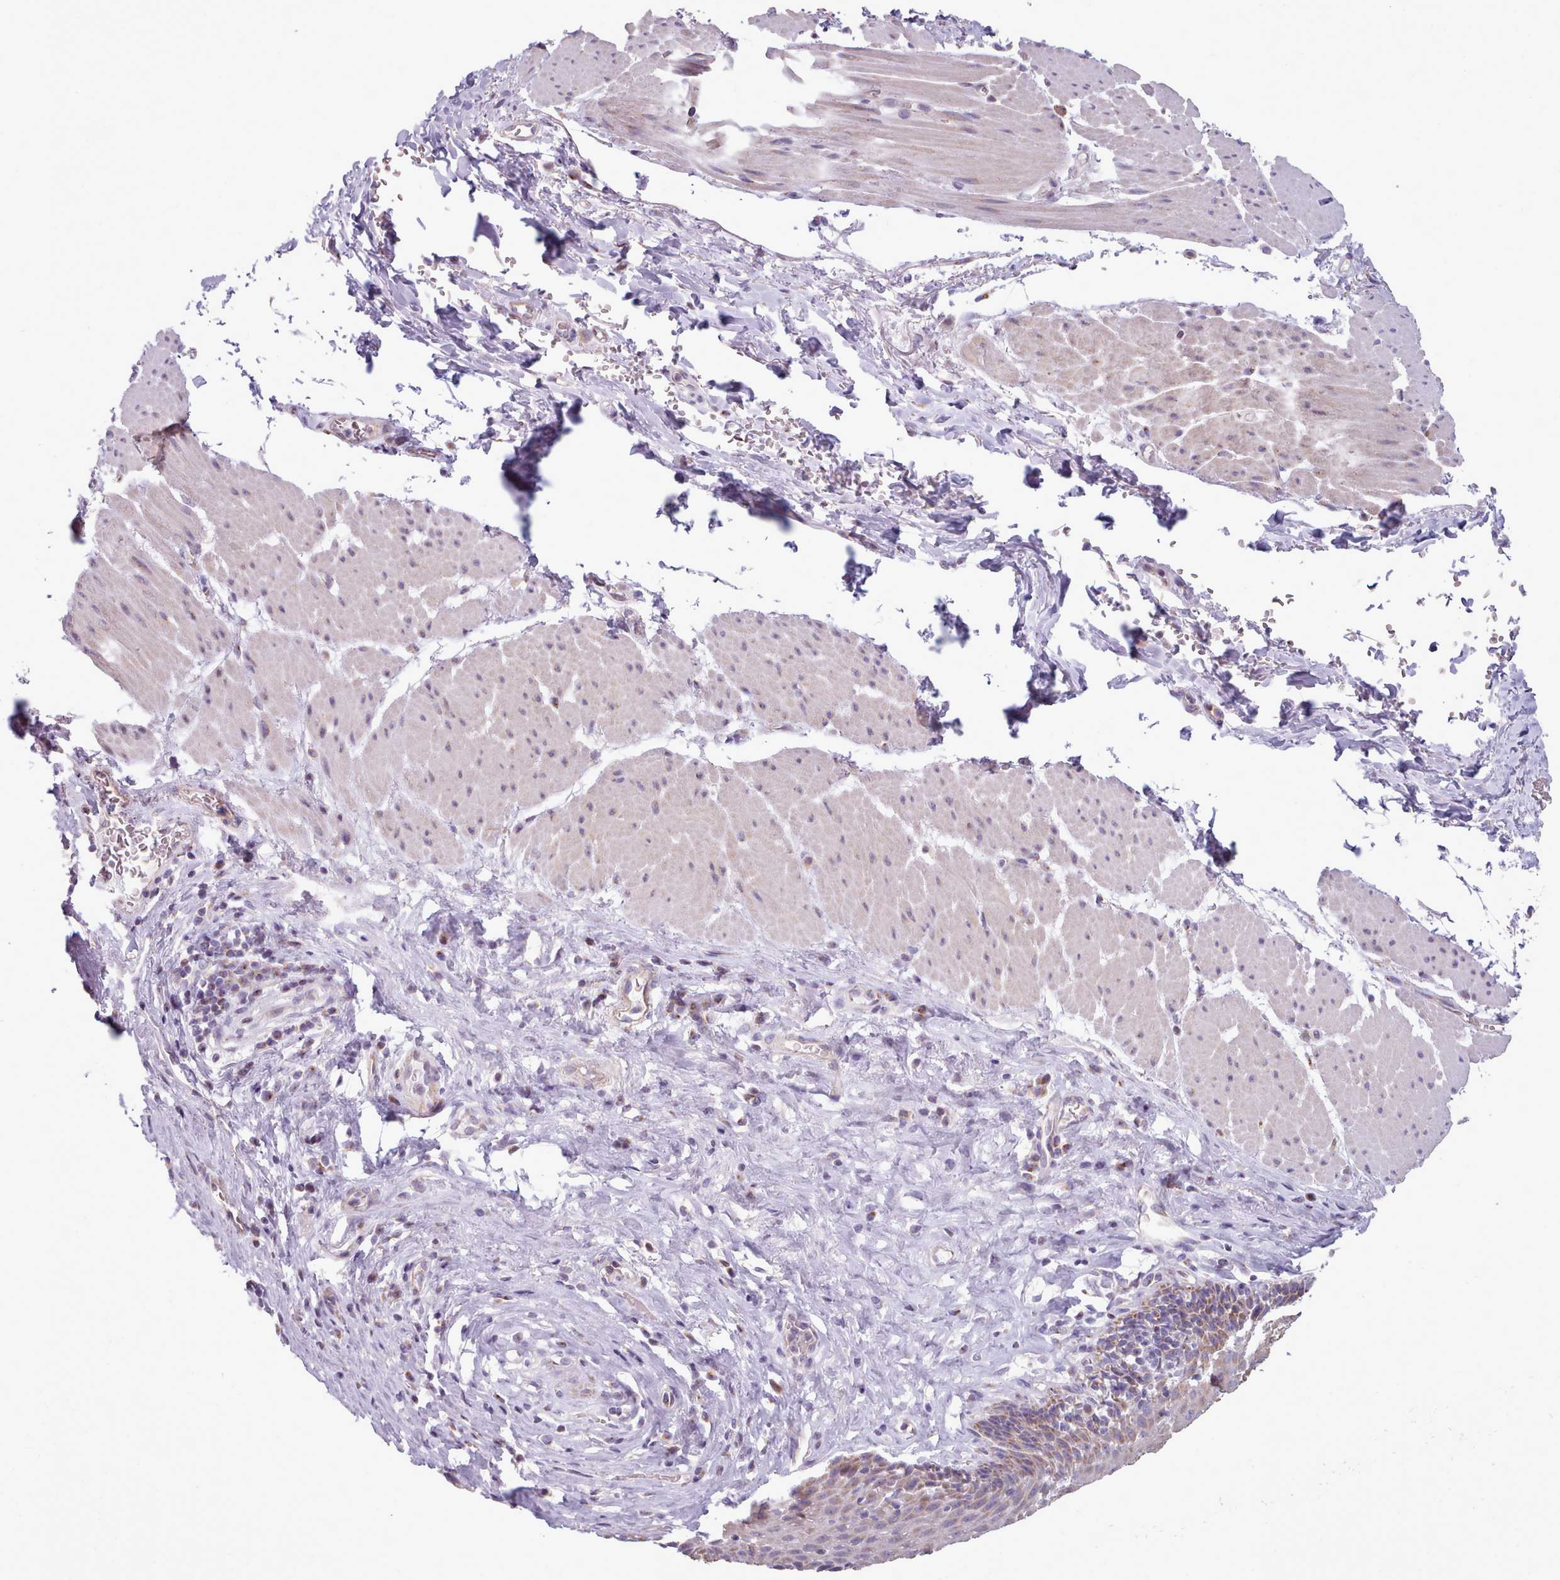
{"staining": {"intensity": "moderate", "quantity": "<25%", "location": "cytoplasmic/membranous,nuclear"}, "tissue": "esophagus", "cell_type": "Squamous epithelial cells", "image_type": "normal", "snomed": [{"axis": "morphology", "description": "Normal tissue, NOS"}, {"axis": "topography", "description": "Esophagus"}], "caption": "Immunohistochemical staining of unremarkable esophagus demonstrates moderate cytoplasmic/membranous,nuclear protein expression in approximately <25% of squamous epithelial cells.", "gene": "SLC52A3", "patient": {"sex": "female", "age": 66}}